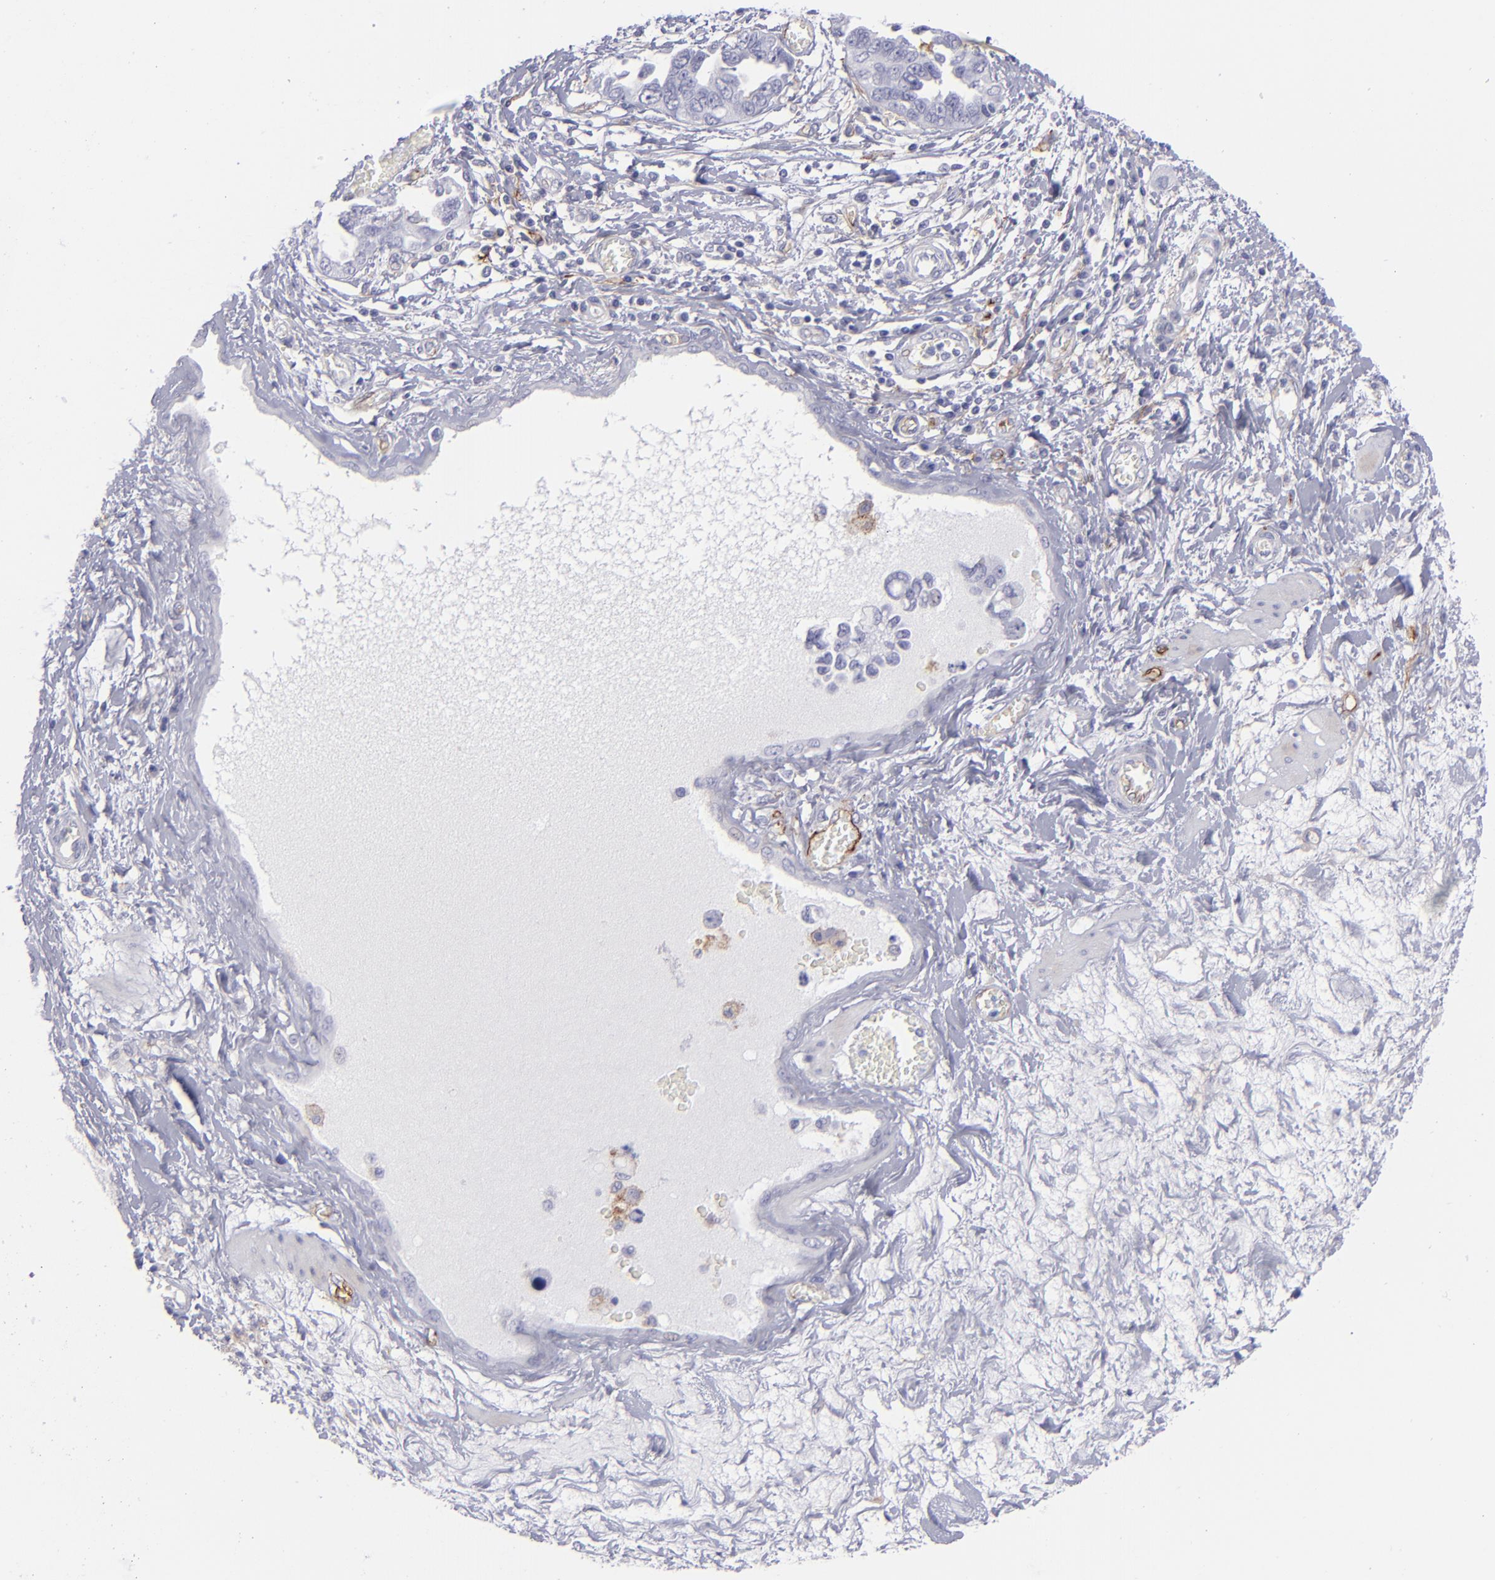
{"staining": {"intensity": "moderate", "quantity": "<25%", "location": "cytoplasmic/membranous"}, "tissue": "ovarian cancer", "cell_type": "Tumor cells", "image_type": "cancer", "snomed": [{"axis": "morphology", "description": "Cystadenocarcinoma, serous, NOS"}, {"axis": "topography", "description": "Ovary"}], "caption": "Ovarian cancer (serous cystadenocarcinoma) tissue shows moderate cytoplasmic/membranous staining in approximately <25% of tumor cells, visualized by immunohistochemistry.", "gene": "ACE", "patient": {"sex": "female", "age": 63}}